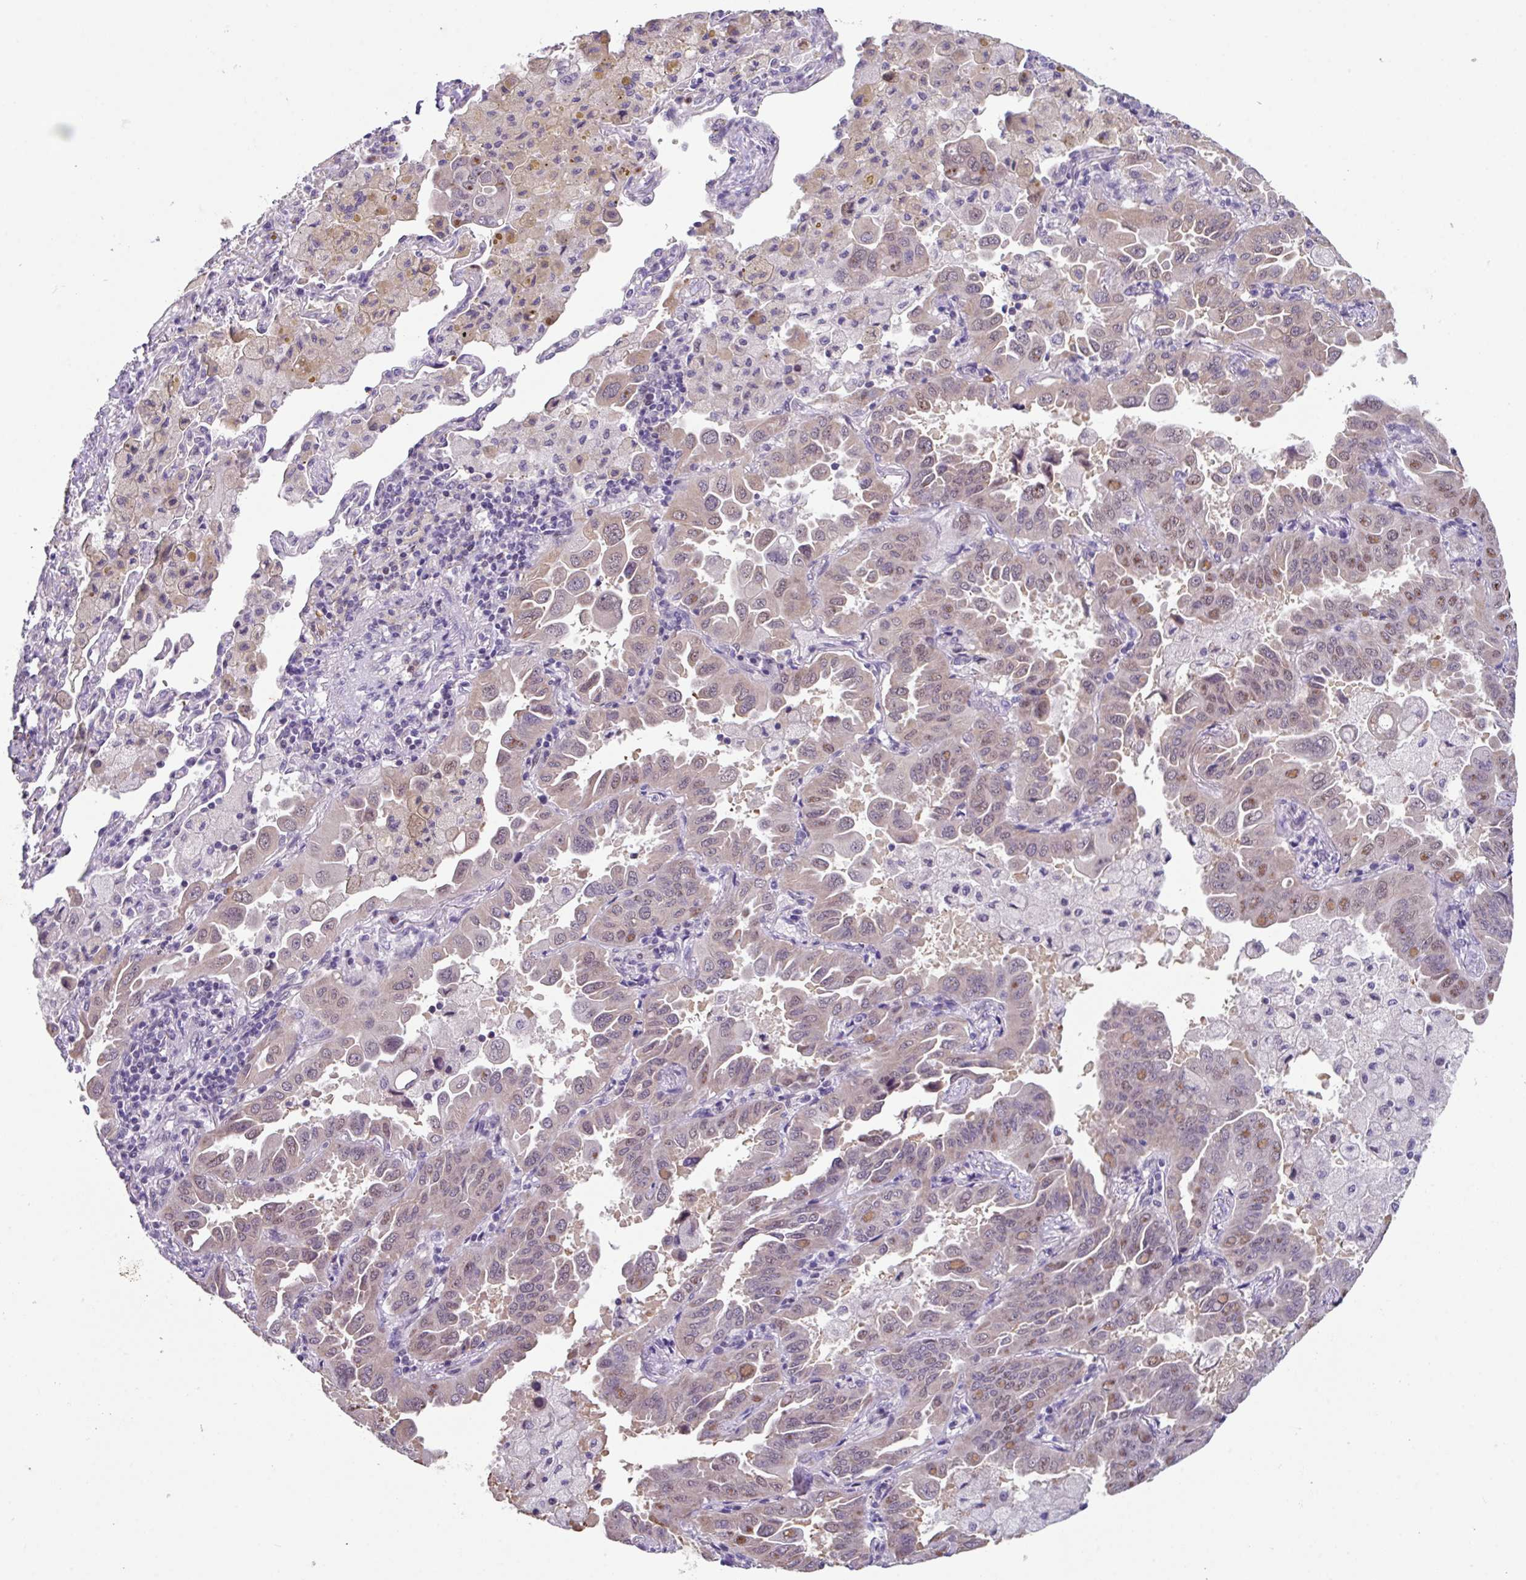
{"staining": {"intensity": "weak", "quantity": "25%-75%", "location": "cytoplasmic/membranous,nuclear"}, "tissue": "lung cancer", "cell_type": "Tumor cells", "image_type": "cancer", "snomed": [{"axis": "morphology", "description": "Adenocarcinoma, NOS"}, {"axis": "topography", "description": "Lung"}], "caption": "DAB (3,3'-diaminobenzidine) immunohistochemical staining of adenocarcinoma (lung) demonstrates weak cytoplasmic/membranous and nuclear protein positivity in approximately 25%-75% of tumor cells.", "gene": "ZFP3", "patient": {"sex": "male", "age": 64}}